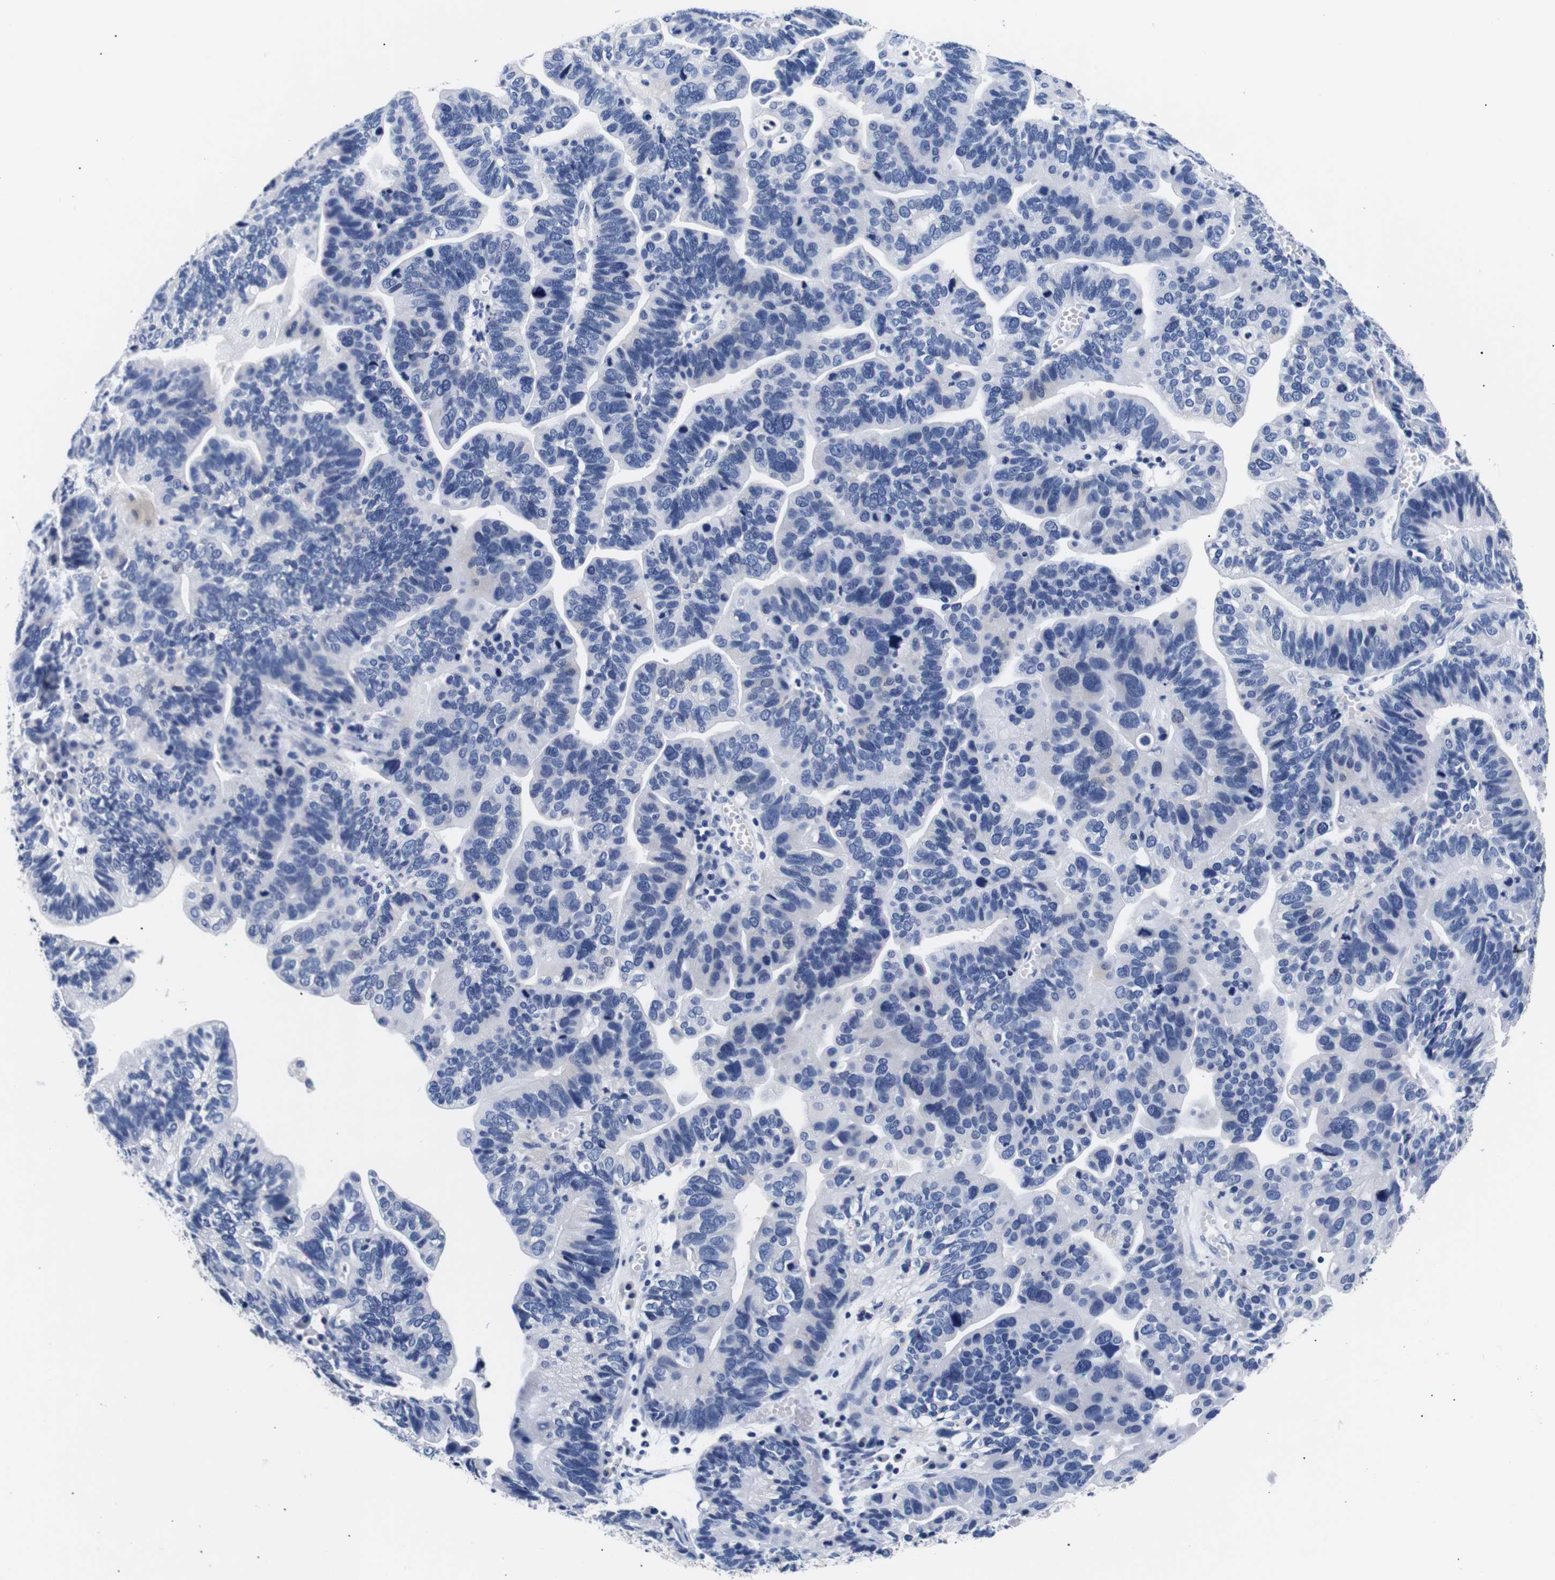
{"staining": {"intensity": "negative", "quantity": "none", "location": "none"}, "tissue": "ovarian cancer", "cell_type": "Tumor cells", "image_type": "cancer", "snomed": [{"axis": "morphology", "description": "Cystadenocarcinoma, serous, NOS"}, {"axis": "topography", "description": "Ovary"}], "caption": "Image shows no significant protein expression in tumor cells of ovarian cancer (serous cystadenocarcinoma).", "gene": "GAP43", "patient": {"sex": "female", "age": 56}}